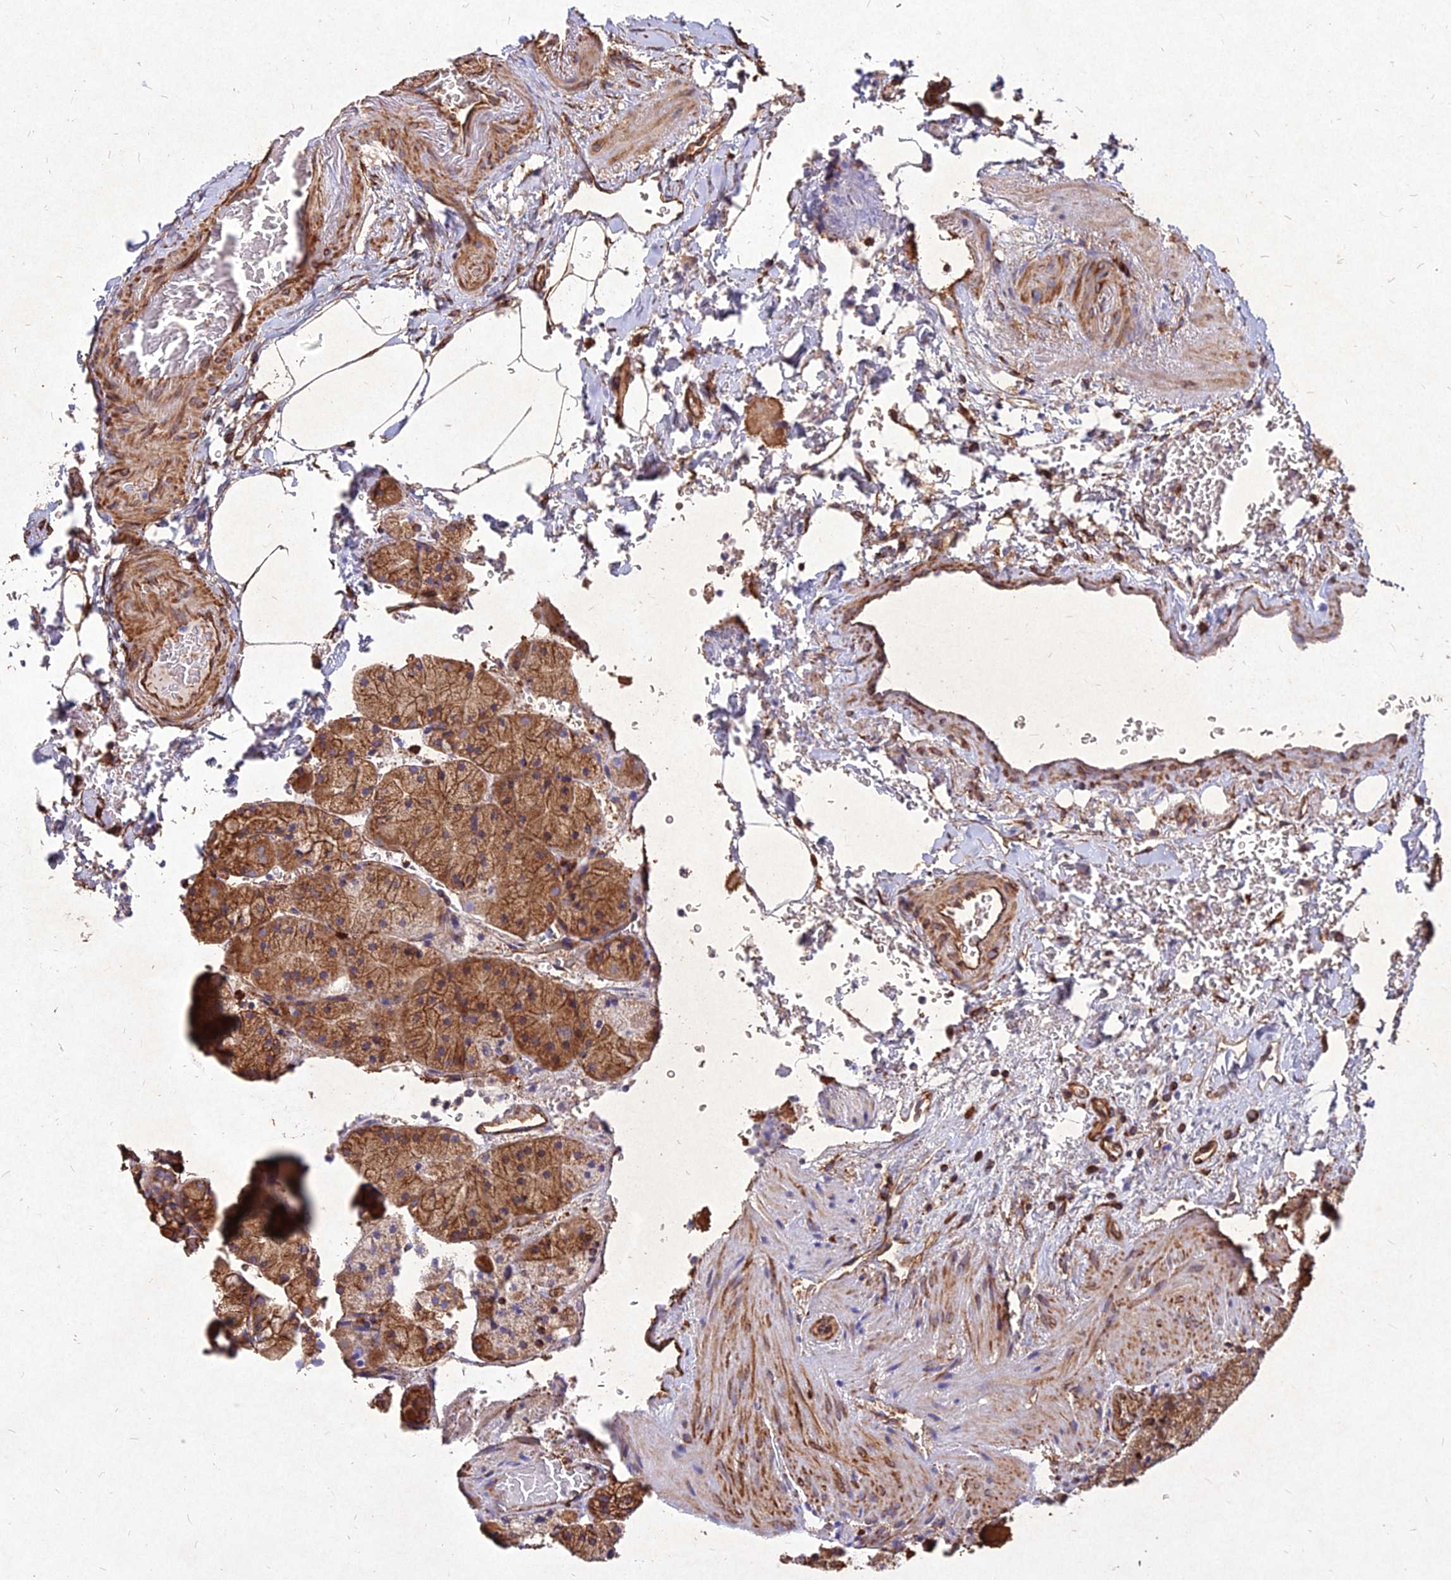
{"staining": {"intensity": "moderate", "quantity": ">75%", "location": "cytoplasmic/membranous"}, "tissue": "stomach", "cell_type": "Glandular cells", "image_type": "normal", "snomed": [{"axis": "morphology", "description": "Normal tissue, NOS"}, {"axis": "topography", "description": "Stomach, upper"}, {"axis": "topography", "description": "Stomach, lower"}], "caption": "IHC (DAB (3,3'-diaminobenzidine)) staining of benign stomach displays moderate cytoplasmic/membranous protein expression in about >75% of glandular cells.", "gene": "SKA1", "patient": {"sex": "male", "age": 80}}